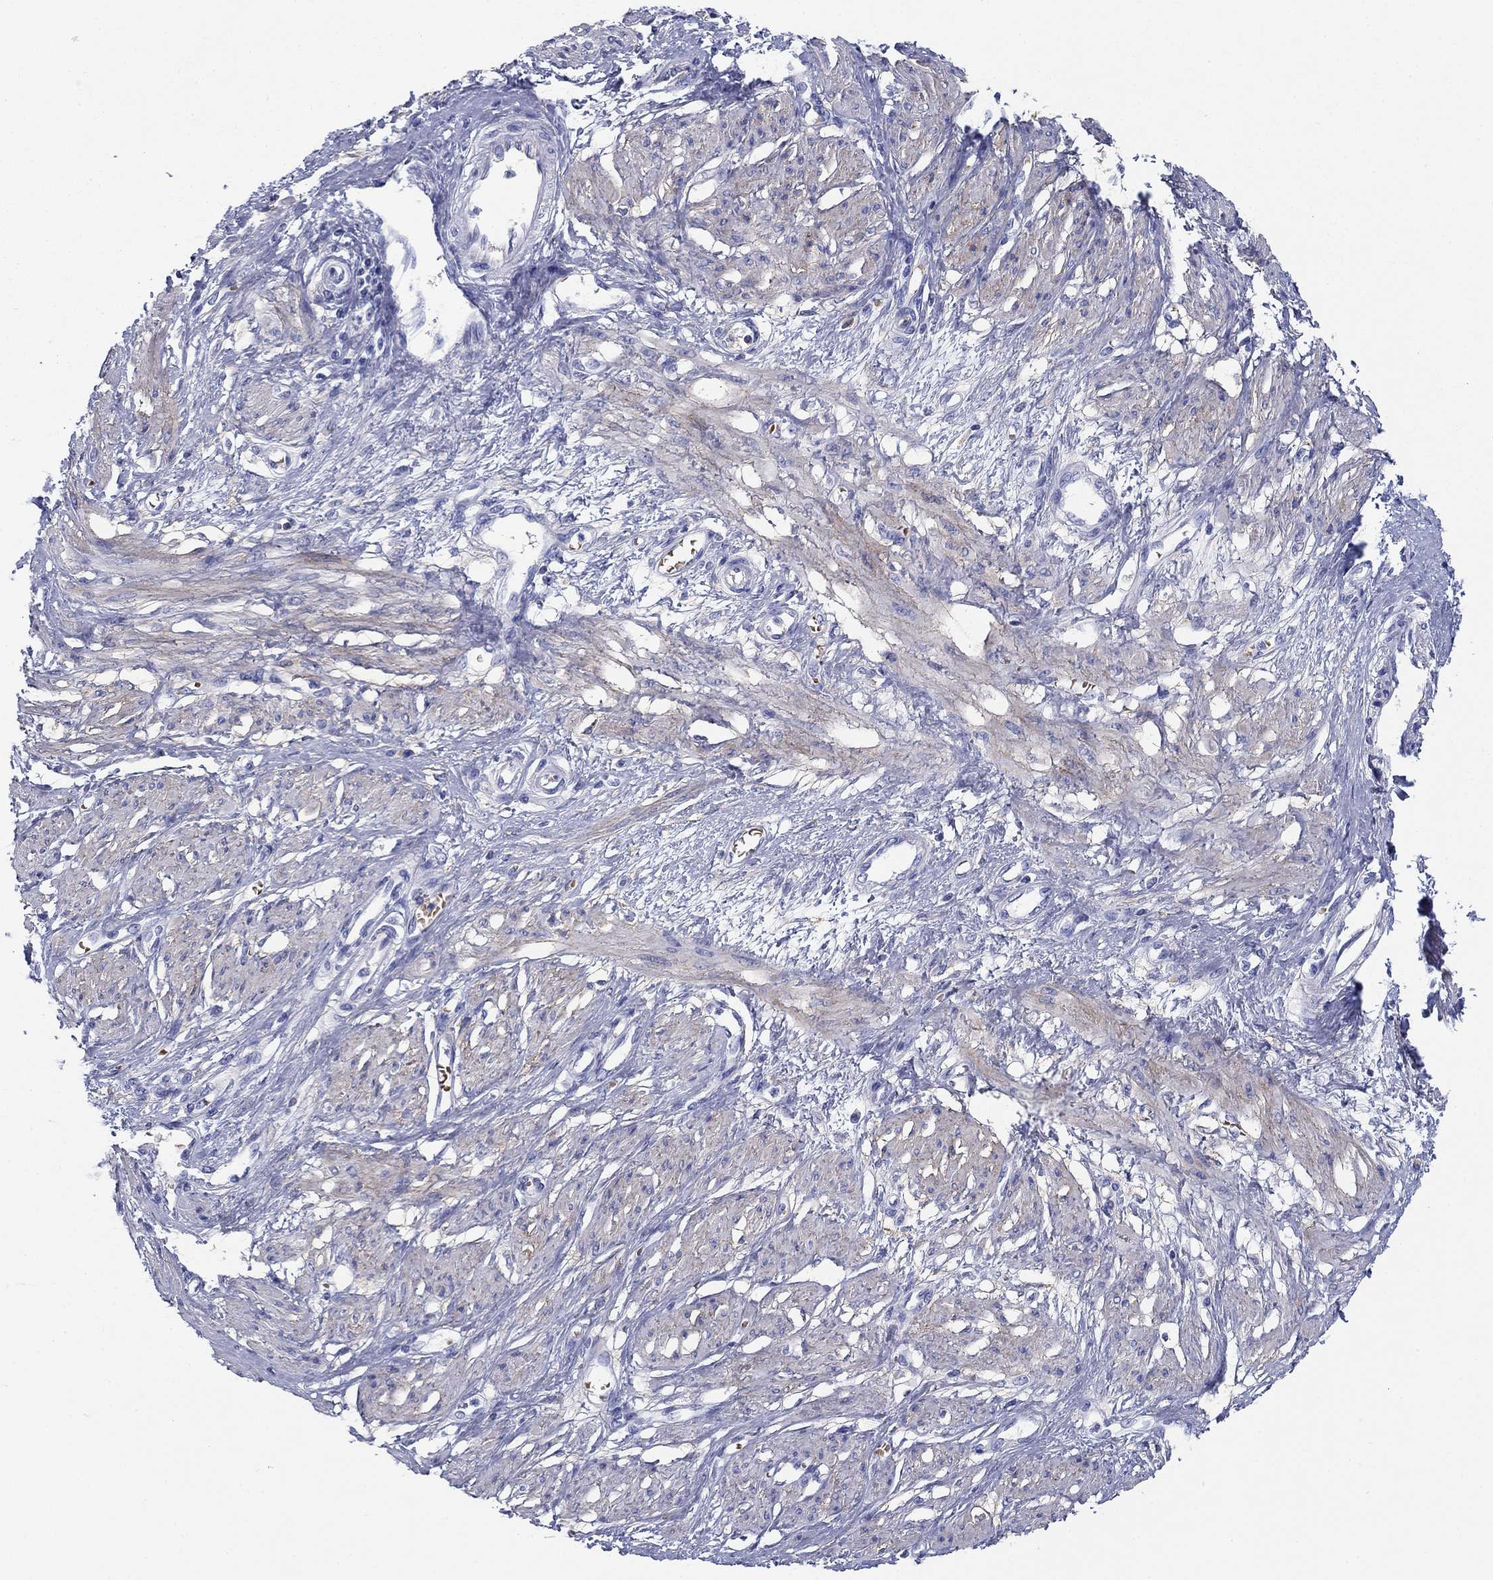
{"staining": {"intensity": "negative", "quantity": "none", "location": "none"}, "tissue": "smooth muscle", "cell_type": "Smooth muscle cells", "image_type": "normal", "snomed": [{"axis": "morphology", "description": "Normal tissue, NOS"}, {"axis": "topography", "description": "Smooth muscle"}, {"axis": "topography", "description": "Uterus"}], "caption": "Micrograph shows no protein staining in smooth muscle cells of normal smooth muscle. (DAB (3,3'-diaminobenzidine) IHC visualized using brightfield microscopy, high magnification).", "gene": "GPC1", "patient": {"sex": "female", "age": 39}}